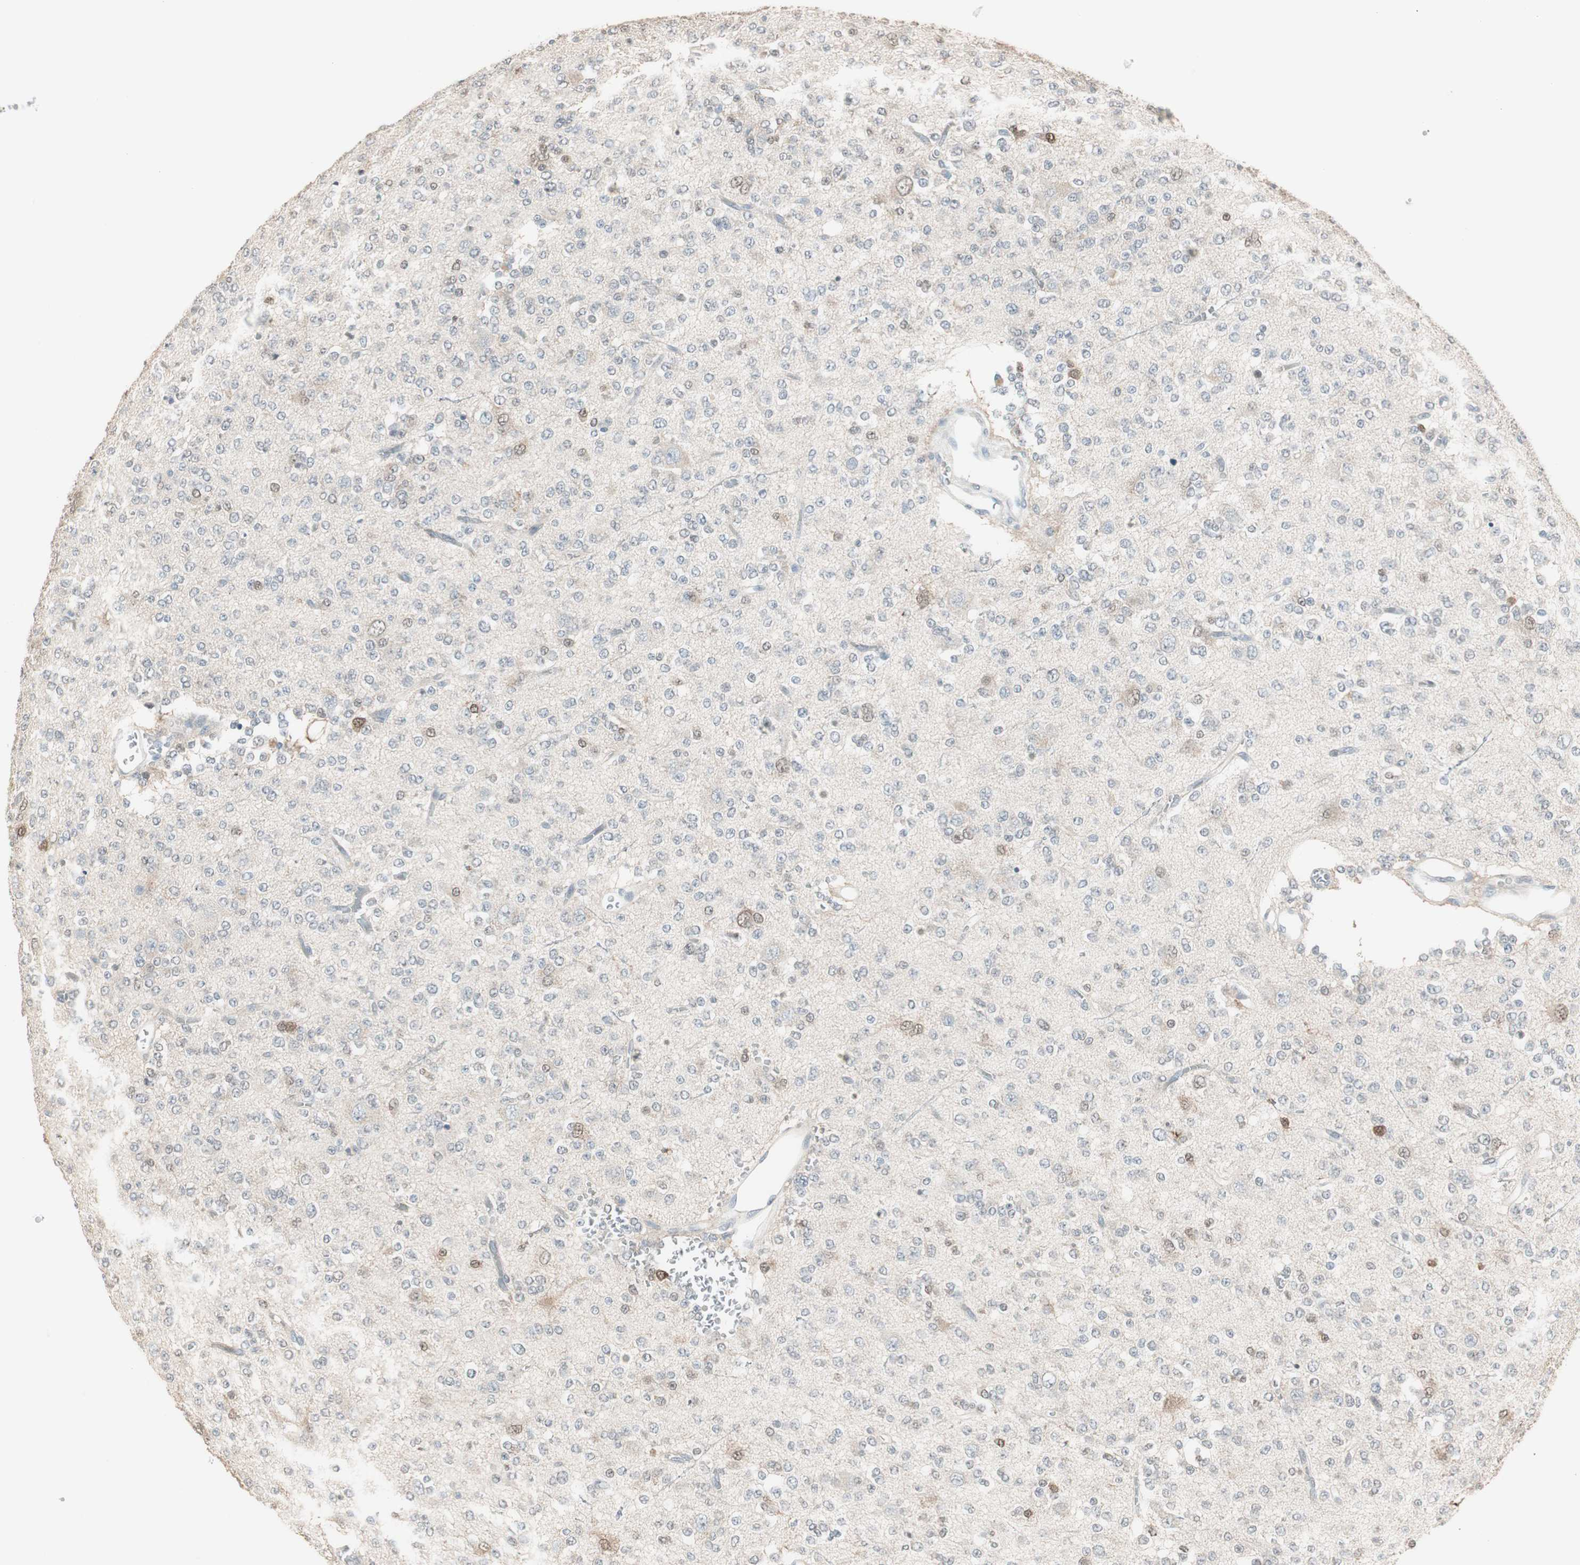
{"staining": {"intensity": "moderate", "quantity": "<25%", "location": "nuclear"}, "tissue": "glioma", "cell_type": "Tumor cells", "image_type": "cancer", "snomed": [{"axis": "morphology", "description": "Glioma, malignant, Low grade"}, {"axis": "topography", "description": "Brain"}], "caption": "Glioma stained with immunohistochemistry (IHC) shows moderate nuclear expression in about <25% of tumor cells.", "gene": "PDZK1", "patient": {"sex": "male", "age": 38}}